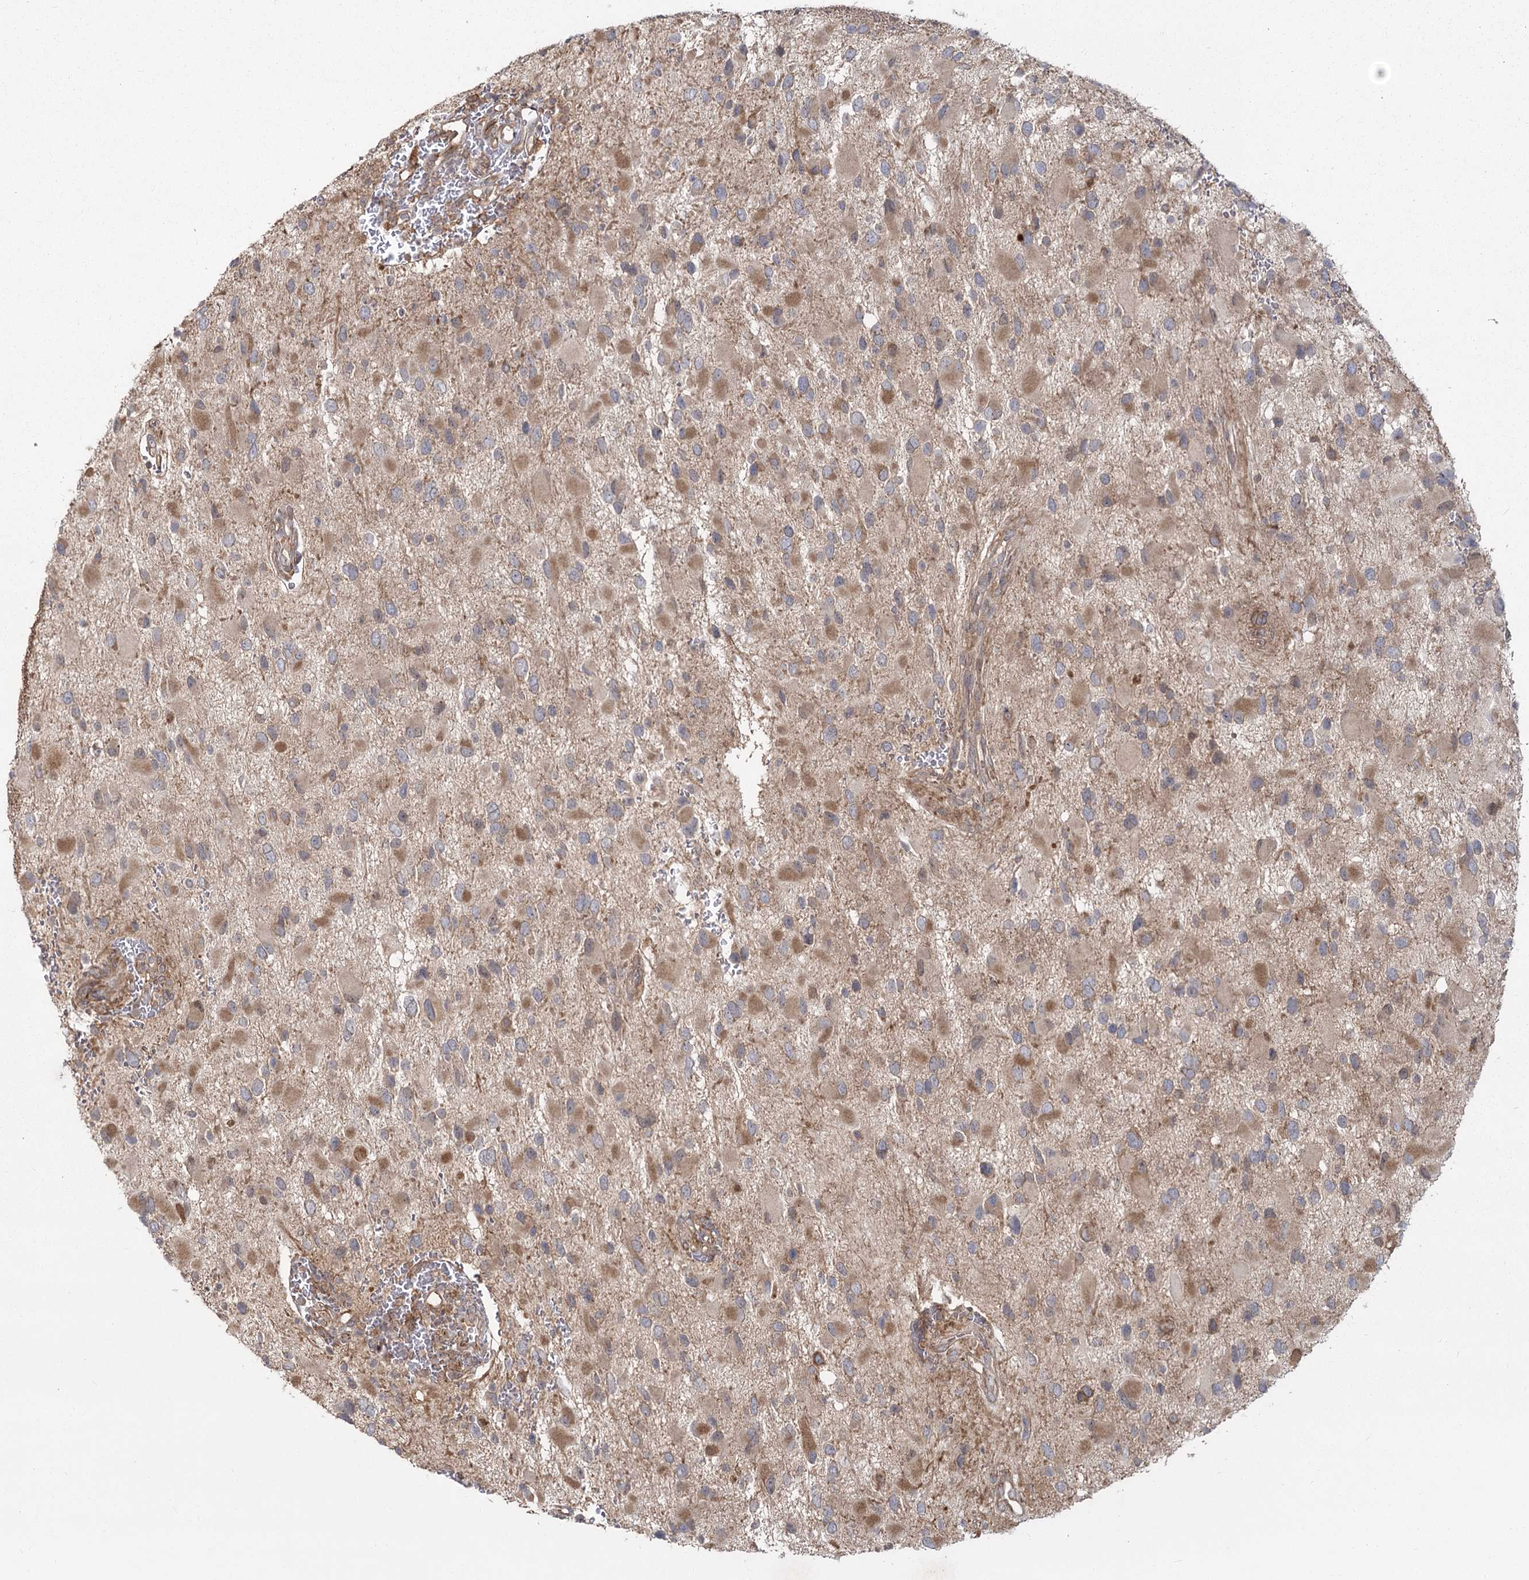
{"staining": {"intensity": "moderate", "quantity": "25%-75%", "location": "cytoplasmic/membranous"}, "tissue": "glioma", "cell_type": "Tumor cells", "image_type": "cancer", "snomed": [{"axis": "morphology", "description": "Glioma, malignant, High grade"}, {"axis": "topography", "description": "Brain"}], "caption": "Glioma stained for a protein (brown) reveals moderate cytoplasmic/membranous positive expression in about 25%-75% of tumor cells.", "gene": "AP2M1", "patient": {"sex": "male", "age": 53}}